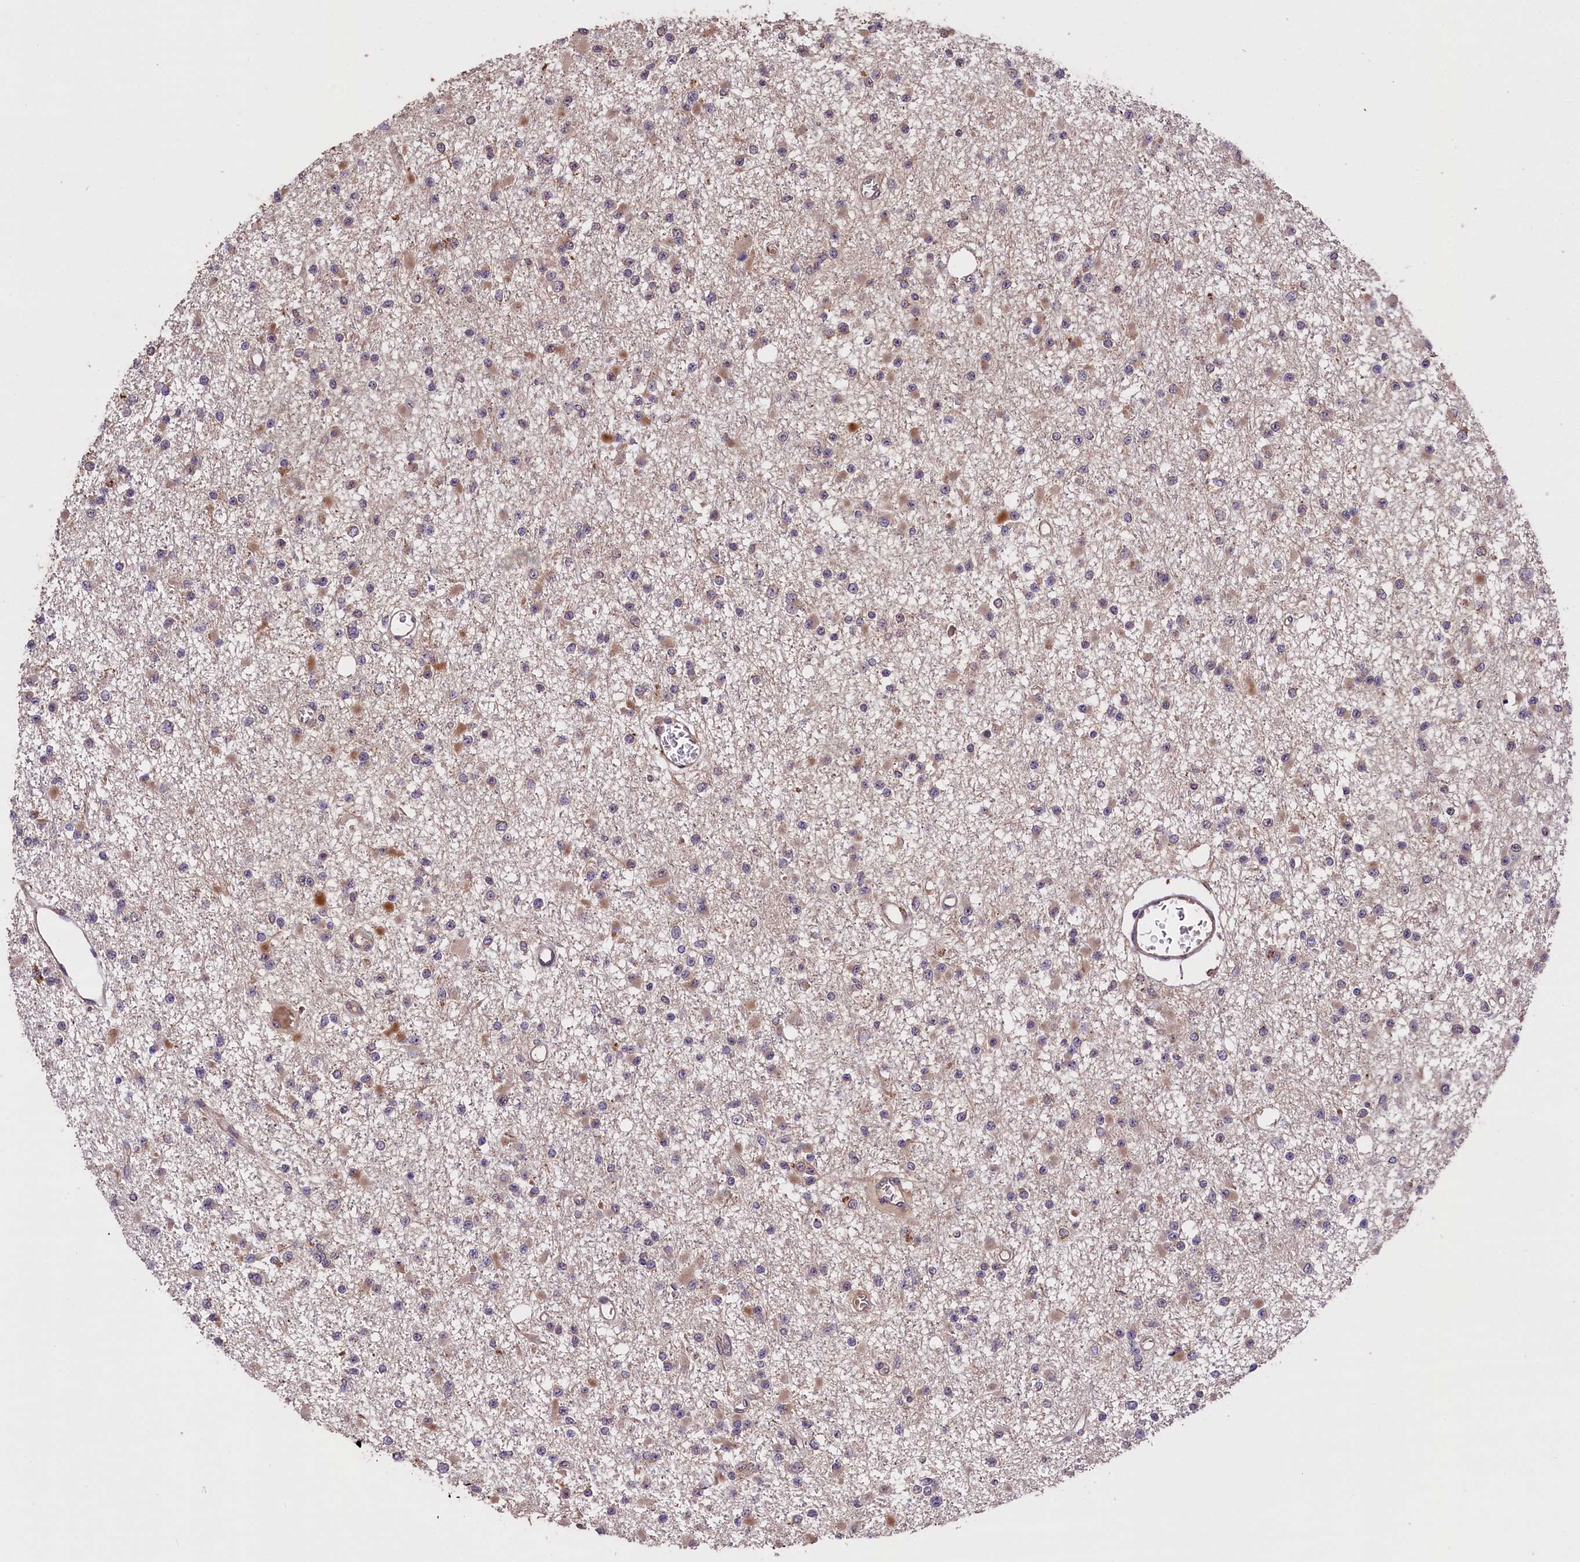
{"staining": {"intensity": "weak", "quantity": "<25%", "location": "cytoplasmic/membranous"}, "tissue": "glioma", "cell_type": "Tumor cells", "image_type": "cancer", "snomed": [{"axis": "morphology", "description": "Glioma, malignant, Low grade"}, {"axis": "topography", "description": "Brain"}], "caption": "Protein analysis of glioma demonstrates no significant positivity in tumor cells.", "gene": "DNAJB9", "patient": {"sex": "female", "age": 22}}